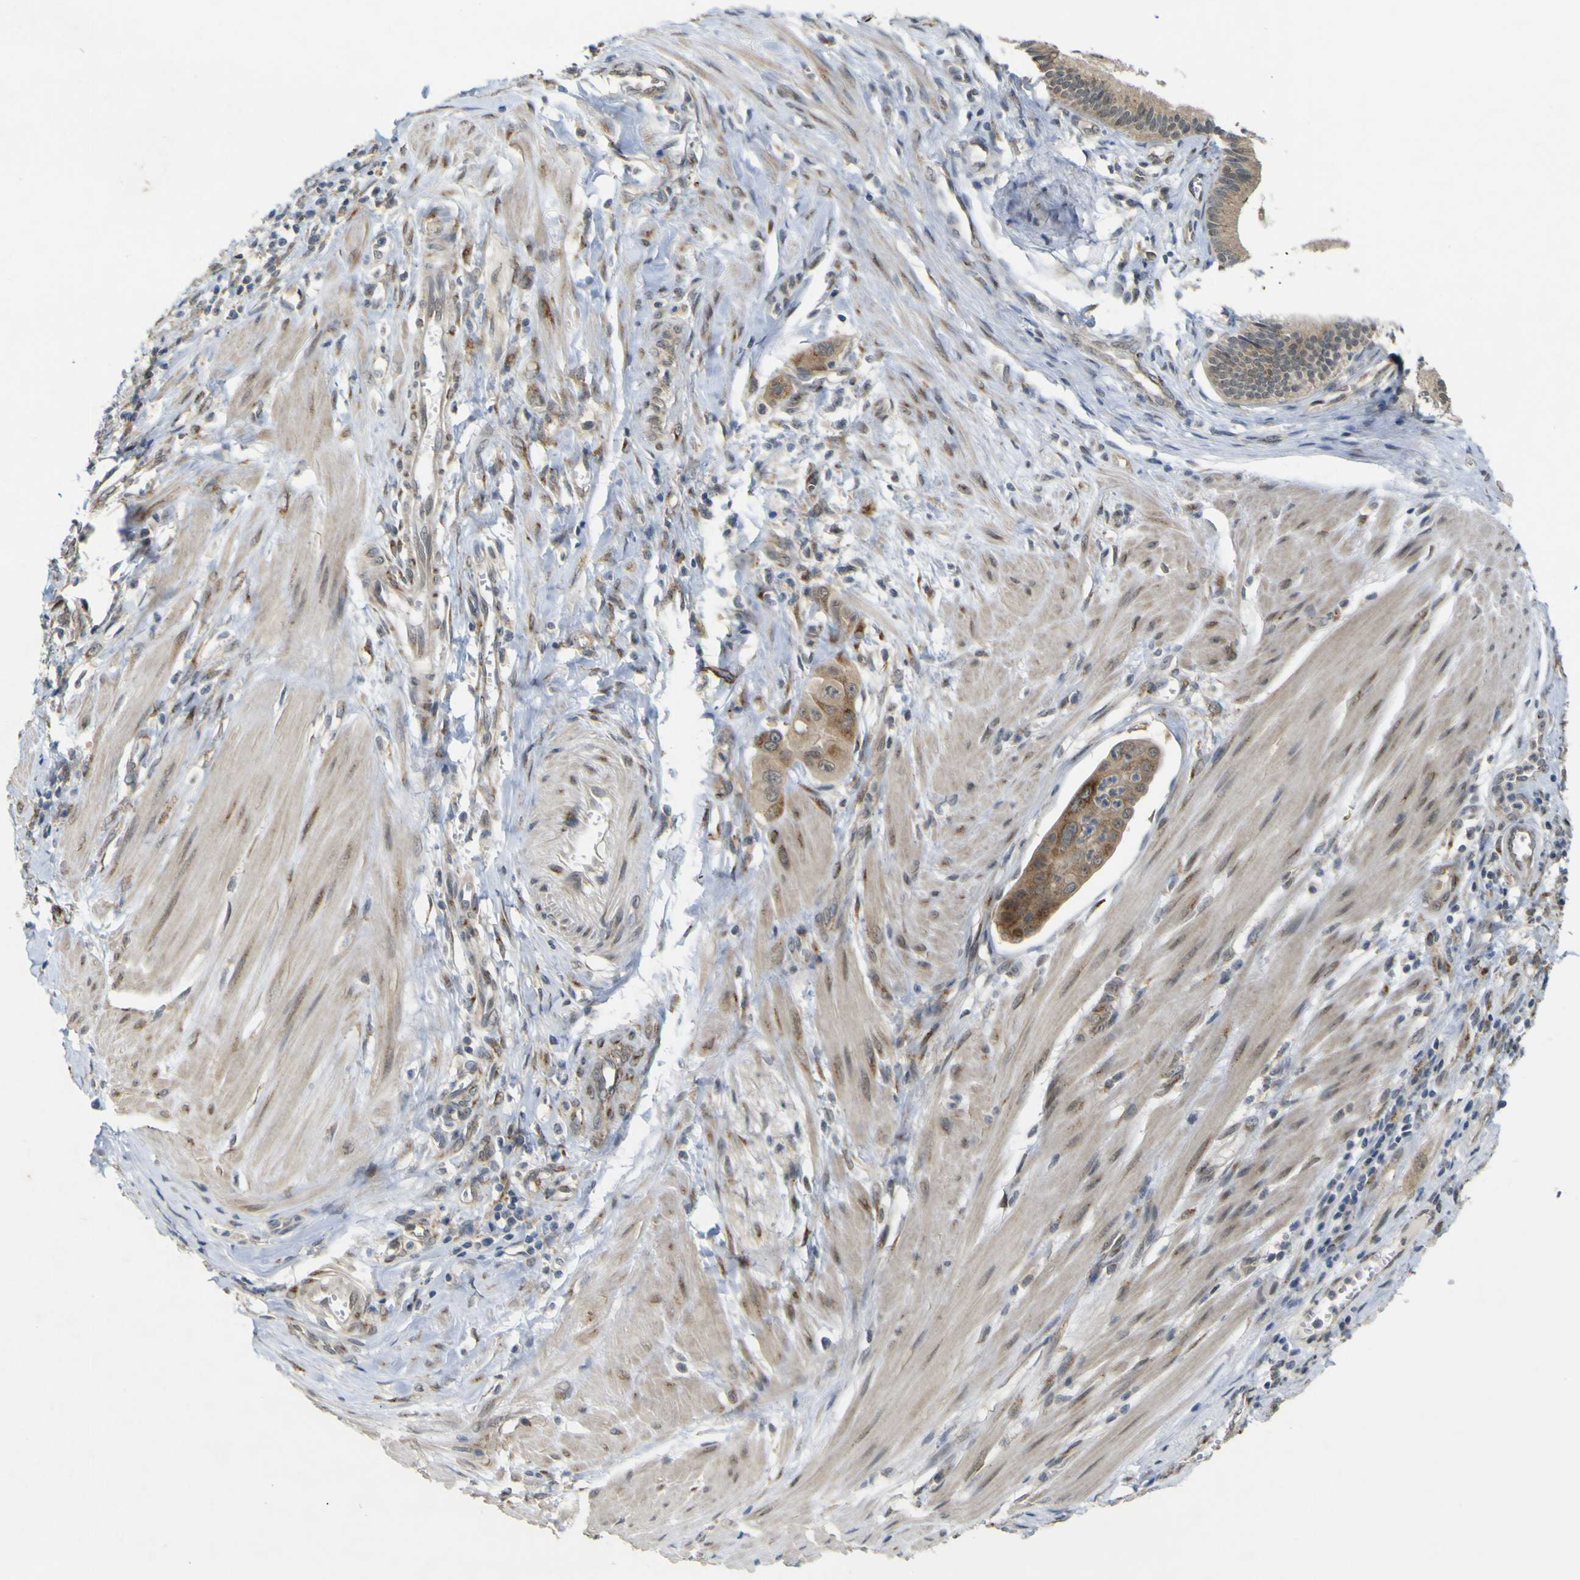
{"staining": {"intensity": "moderate", "quantity": "<25%", "location": "cytoplasmic/membranous"}, "tissue": "pancreatic cancer", "cell_type": "Tumor cells", "image_type": "cancer", "snomed": [{"axis": "morphology", "description": "Adenocarcinoma, NOS"}, {"axis": "topography", "description": "Pancreas"}], "caption": "A histopathology image of human pancreatic cancer (adenocarcinoma) stained for a protein displays moderate cytoplasmic/membranous brown staining in tumor cells.", "gene": "IGF2R", "patient": {"sex": "female", "age": 75}}